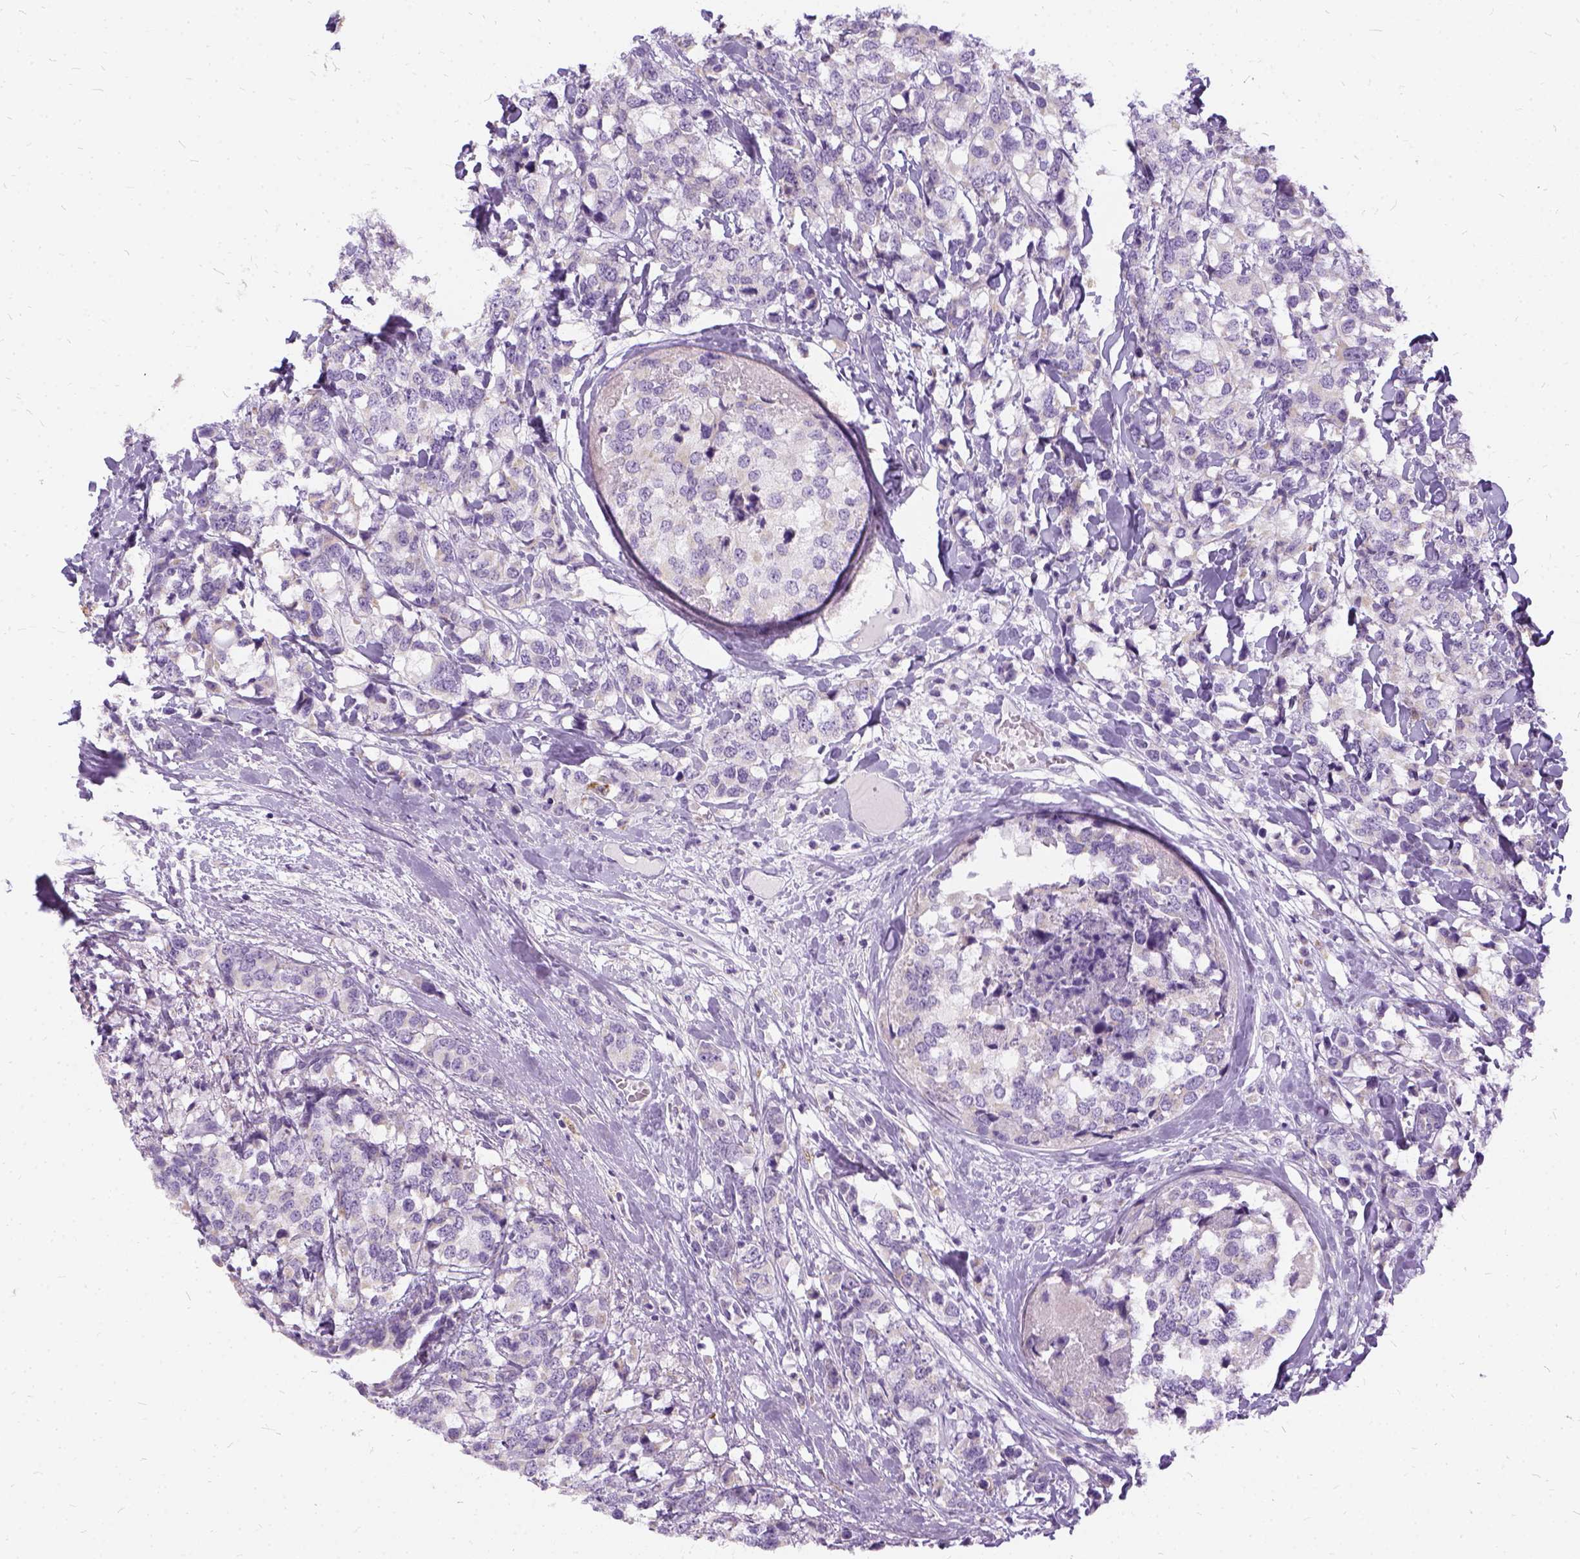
{"staining": {"intensity": "negative", "quantity": "none", "location": "none"}, "tissue": "breast cancer", "cell_type": "Tumor cells", "image_type": "cancer", "snomed": [{"axis": "morphology", "description": "Lobular carcinoma"}, {"axis": "topography", "description": "Breast"}], "caption": "The photomicrograph shows no significant staining in tumor cells of lobular carcinoma (breast). (DAB immunohistochemistry with hematoxylin counter stain).", "gene": "FDX1", "patient": {"sex": "female", "age": 59}}